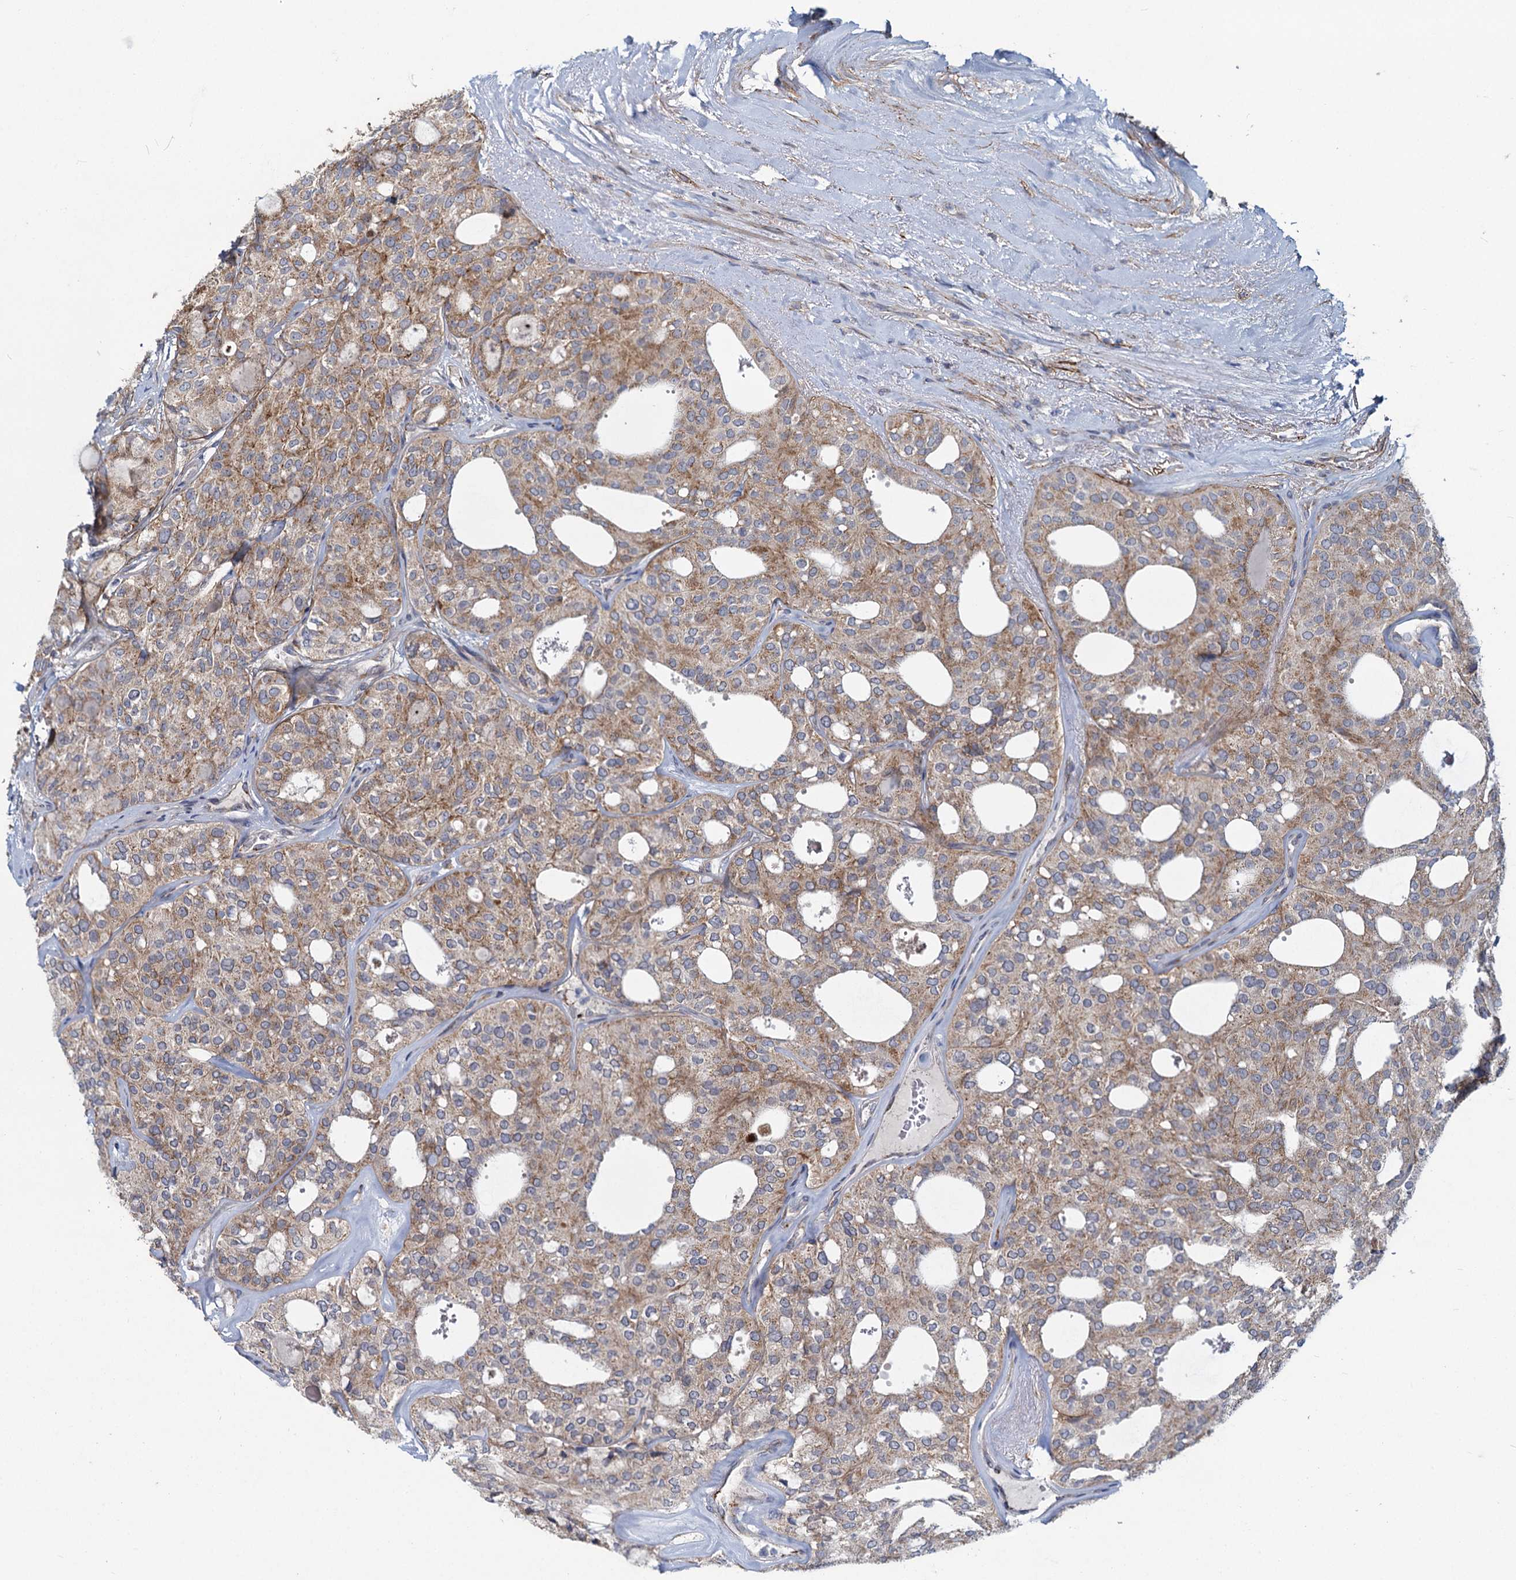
{"staining": {"intensity": "moderate", "quantity": ">75%", "location": "cytoplasmic/membranous"}, "tissue": "thyroid cancer", "cell_type": "Tumor cells", "image_type": "cancer", "snomed": [{"axis": "morphology", "description": "Follicular adenoma carcinoma, NOS"}, {"axis": "topography", "description": "Thyroid gland"}], "caption": "This is a photomicrograph of IHC staining of thyroid cancer, which shows moderate staining in the cytoplasmic/membranous of tumor cells.", "gene": "ADCY2", "patient": {"sex": "male", "age": 75}}